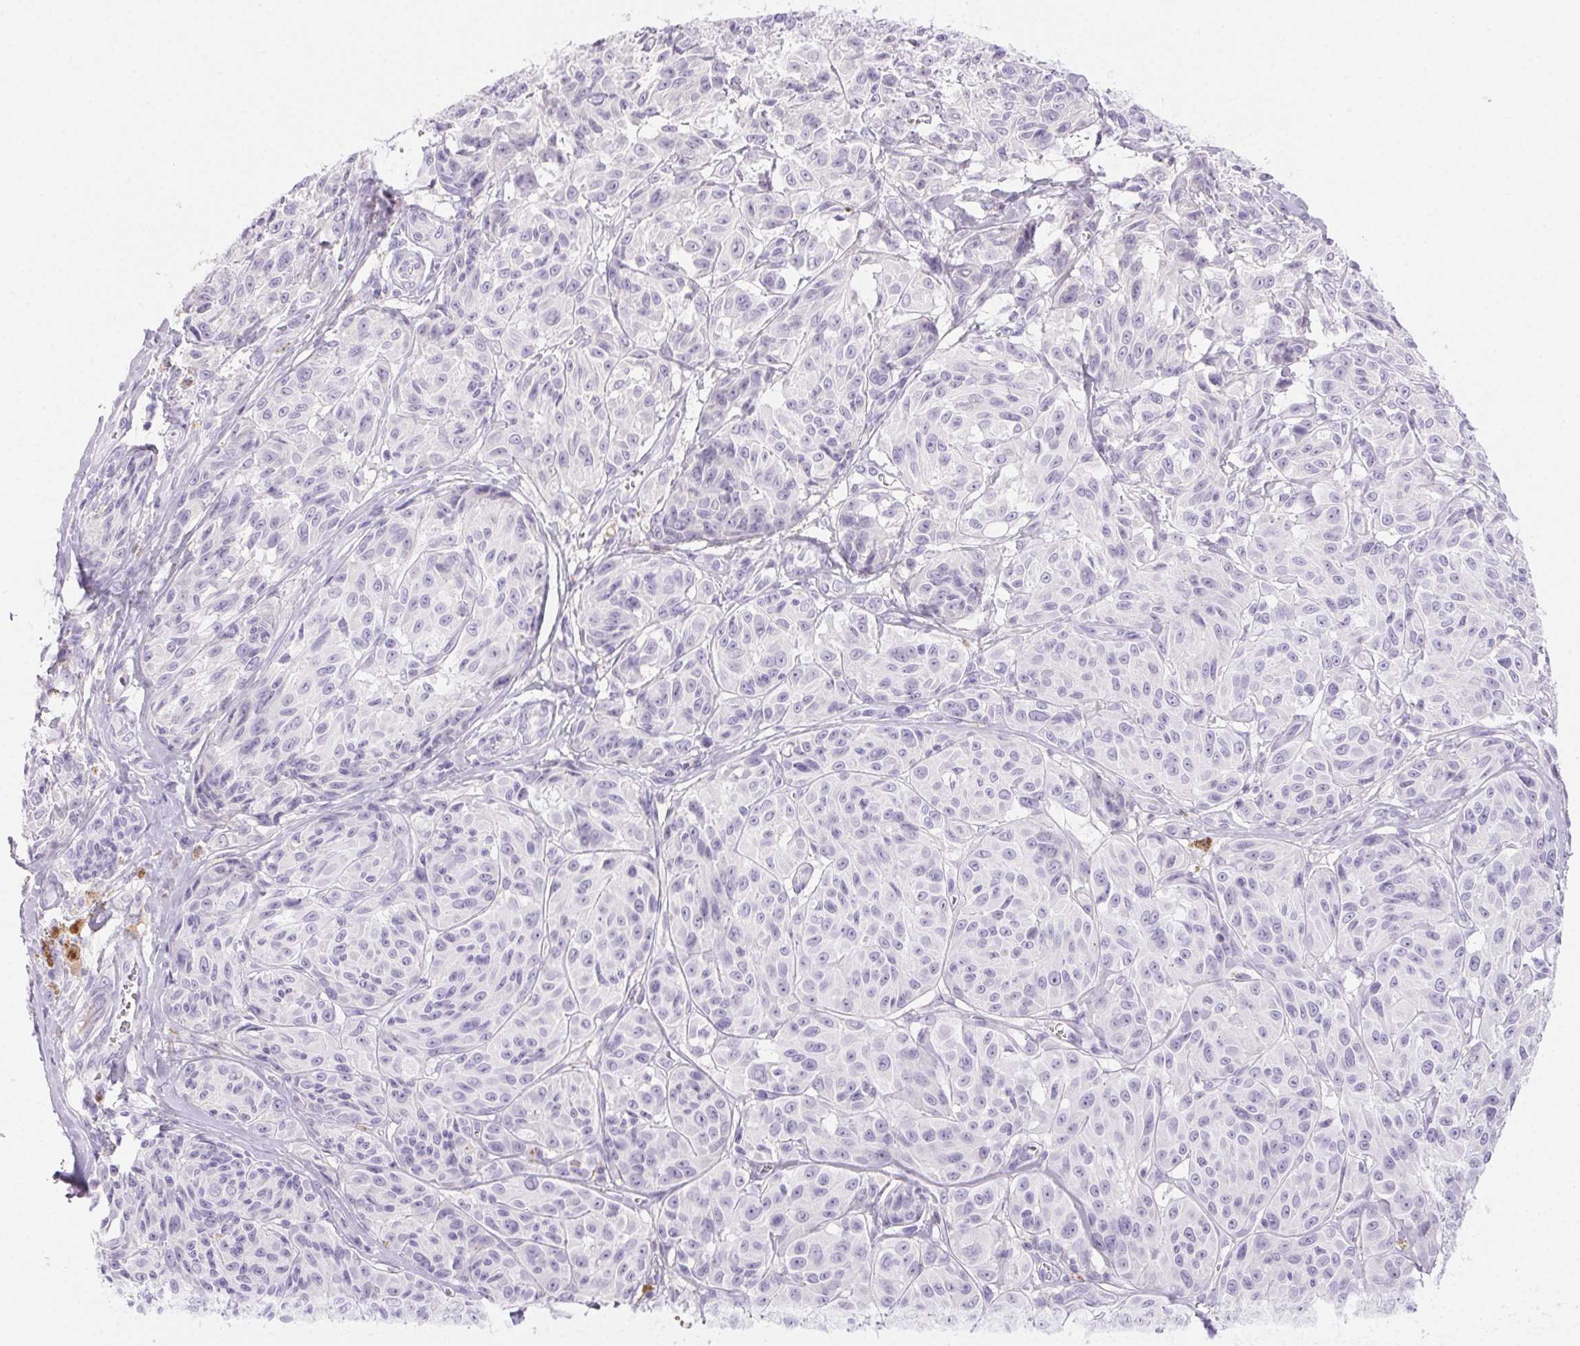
{"staining": {"intensity": "negative", "quantity": "none", "location": "none"}, "tissue": "melanoma", "cell_type": "Tumor cells", "image_type": "cancer", "snomed": [{"axis": "morphology", "description": "Malignant melanoma, NOS"}, {"axis": "topography", "description": "Skin"}], "caption": "High magnification brightfield microscopy of melanoma stained with DAB (brown) and counterstained with hematoxylin (blue): tumor cells show no significant expression.", "gene": "PADI4", "patient": {"sex": "male", "age": 91}}